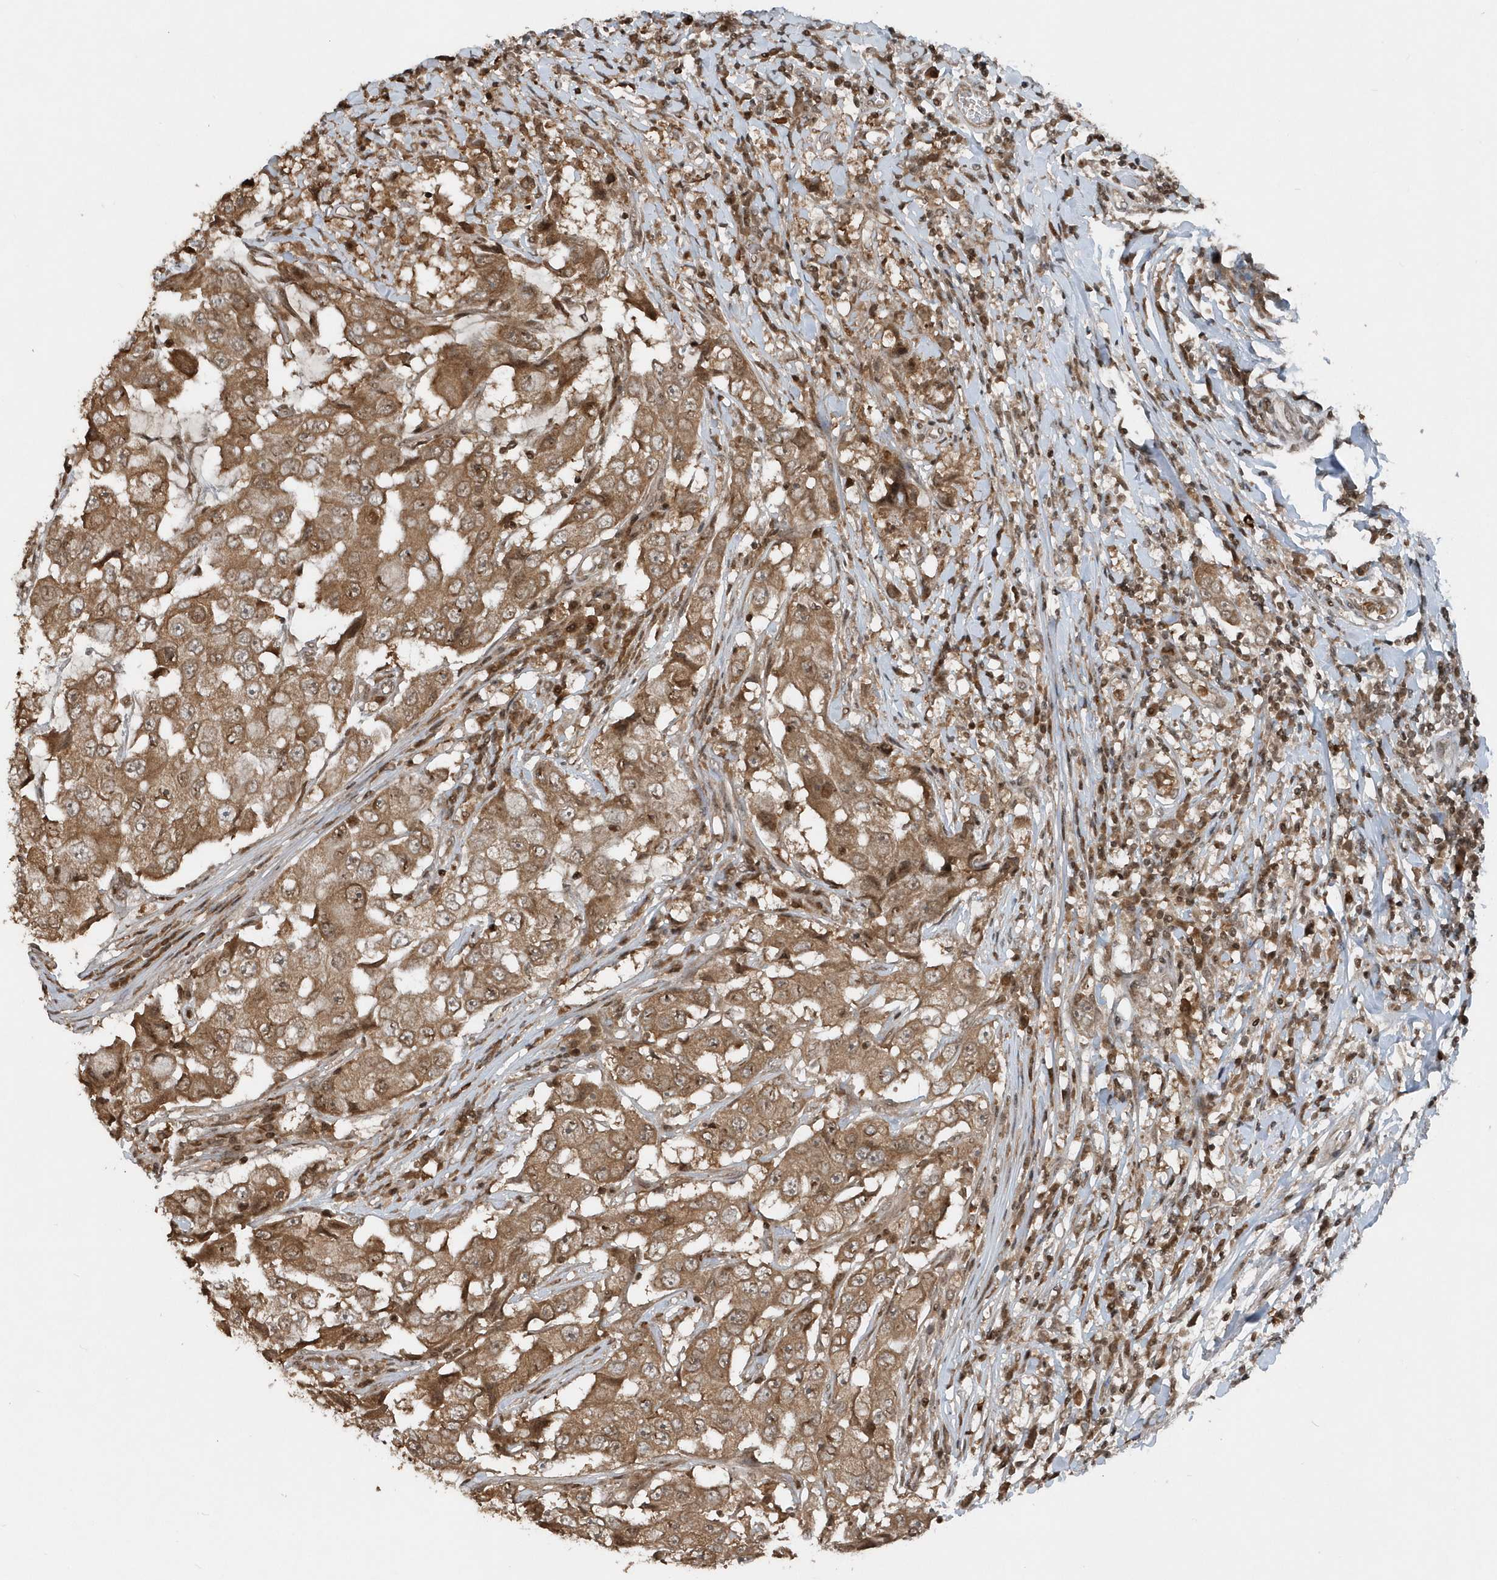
{"staining": {"intensity": "moderate", "quantity": ">75%", "location": "cytoplasmic/membranous"}, "tissue": "breast cancer", "cell_type": "Tumor cells", "image_type": "cancer", "snomed": [{"axis": "morphology", "description": "Duct carcinoma"}, {"axis": "topography", "description": "Breast"}], "caption": "Immunohistochemistry (IHC) of intraductal carcinoma (breast) shows medium levels of moderate cytoplasmic/membranous expression in approximately >75% of tumor cells. (DAB (3,3'-diaminobenzidine) IHC with brightfield microscopy, high magnification).", "gene": "EIF2B1", "patient": {"sex": "female", "age": 27}}